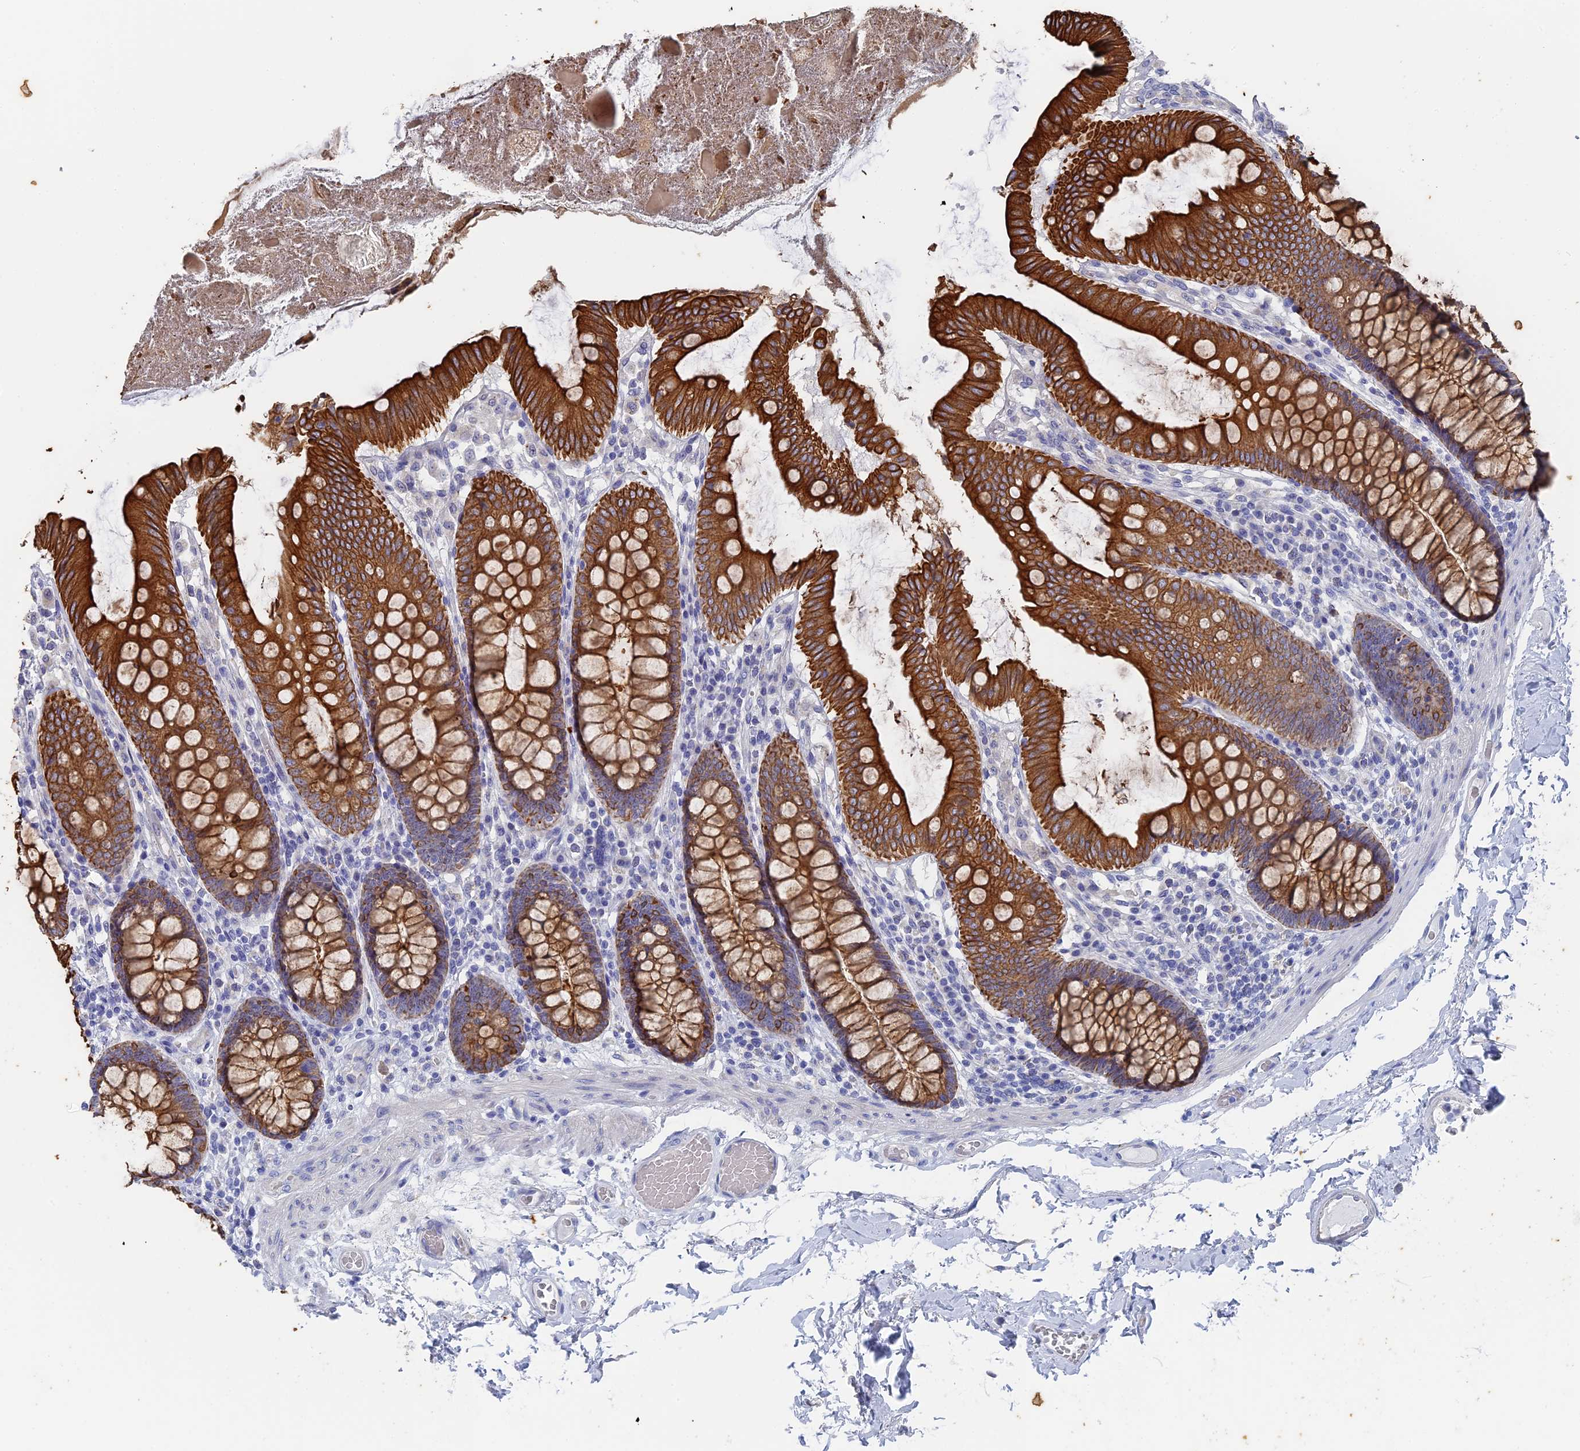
{"staining": {"intensity": "negative", "quantity": "none", "location": "none"}, "tissue": "colon", "cell_type": "Endothelial cells", "image_type": "normal", "snomed": [{"axis": "morphology", "description": "Normal tissue, NOS"}, {"axis": "topography", "description": "Colon"}], "caption": "DAB (3,3'-diaminobenzidine) immunohistochemical staining of normal human colon exhibits no significant staining in endothelial cells. The staining is performed using DAB (3,3'-diaminobenzidine) brown chromogen with nuclei counter-stained in using hematoxylin.", "gene": "SRFBP1", "patient": {"sex": "male", "age": 84}}